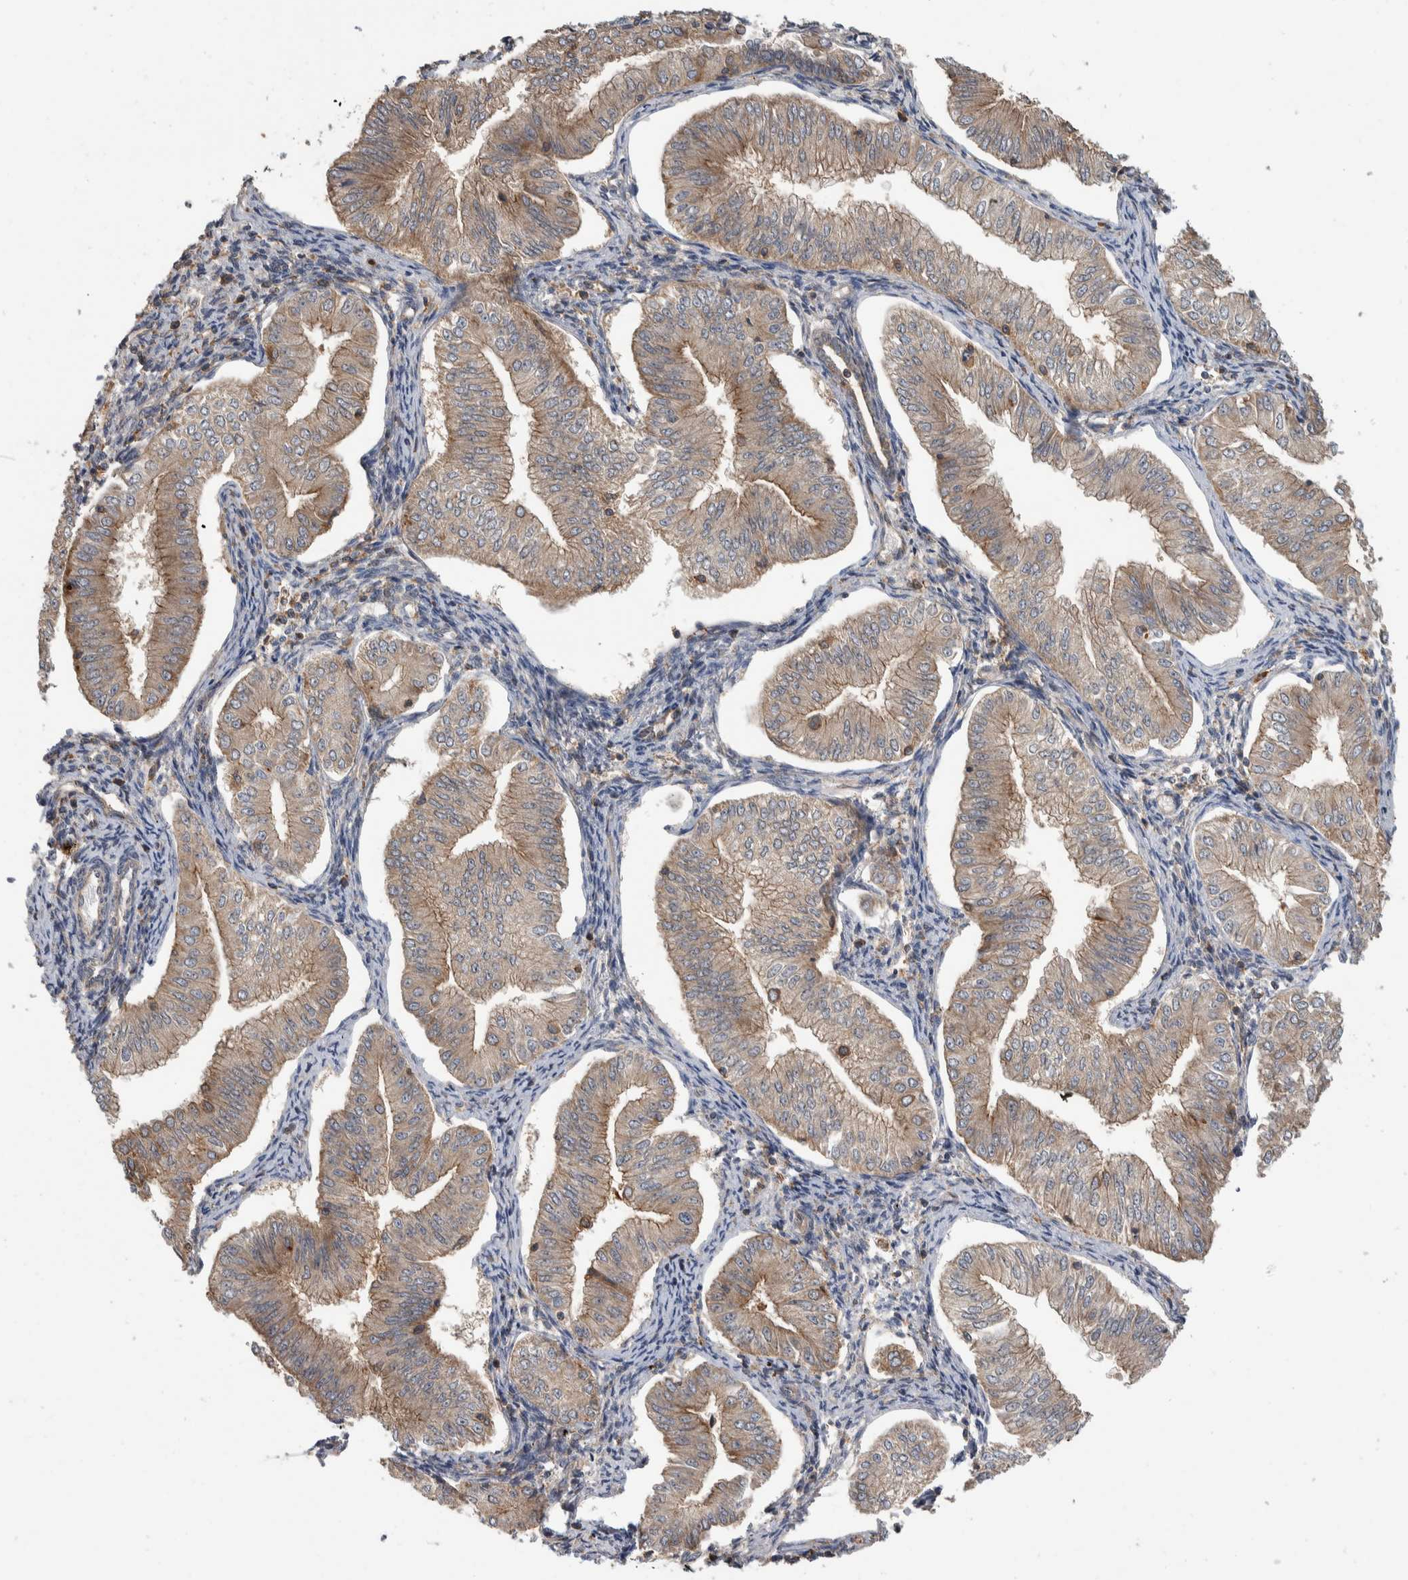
{"staining": {"intensity": "weak", "quantity": ">75%", "location": "cytoplasmic/membranous"}, "tissue": "endometrial cancer", "cell_type": "Tumor cells", "image_type": "cancer", "snomed": [{"axis": "morphology", "description": "Normal tissue, NOS"}, {"axis": "morphology", "description": "Adenocarcinoma, NOS"}, {"axis": "topography", "description": "Endometrium"}], "caption": "Human adenocarcinoma (endometrial) stained with a protein marker exhibits weak staining in tumor cells.", "gene": "SDCBP", "patient": {"sex": "female", "age": 53}}